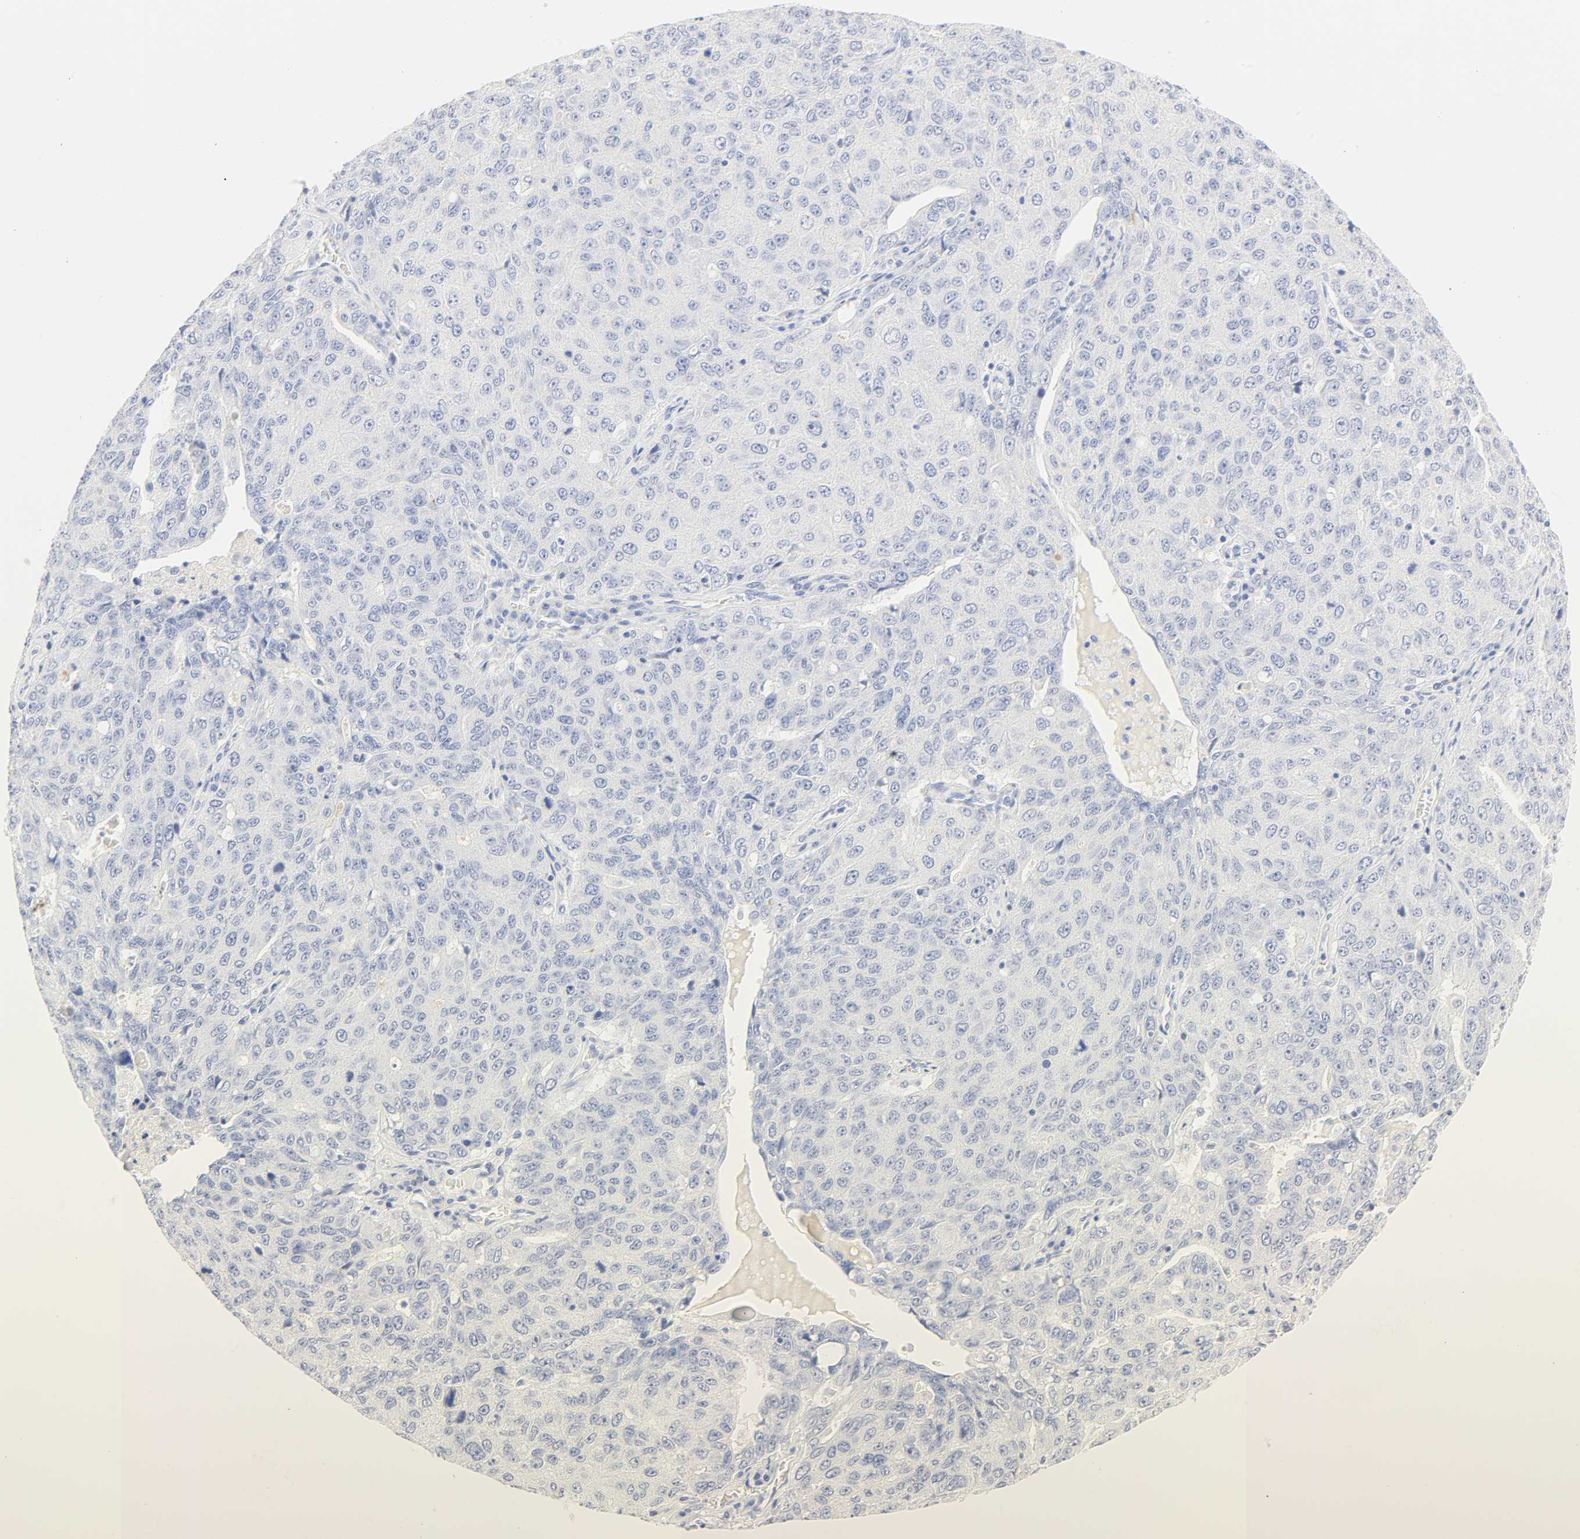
{"staining": {"intensity": "negative", "quantity": "none", "location": "none"}, "tissue": "ovarian cancer", "cell_type": "Tumor cells", "image_type": "cancer", "snomed": [{"axis": "morphology", "description": "Carcinoma, endometroid"}, {"axis": "topography", "description": "Ovary"}], "caption": "Tumor cells show no significant positivity in ovarian cancer.", "gene": "SLCO1B3", "patient": {"sex": "female", "age": 62}}